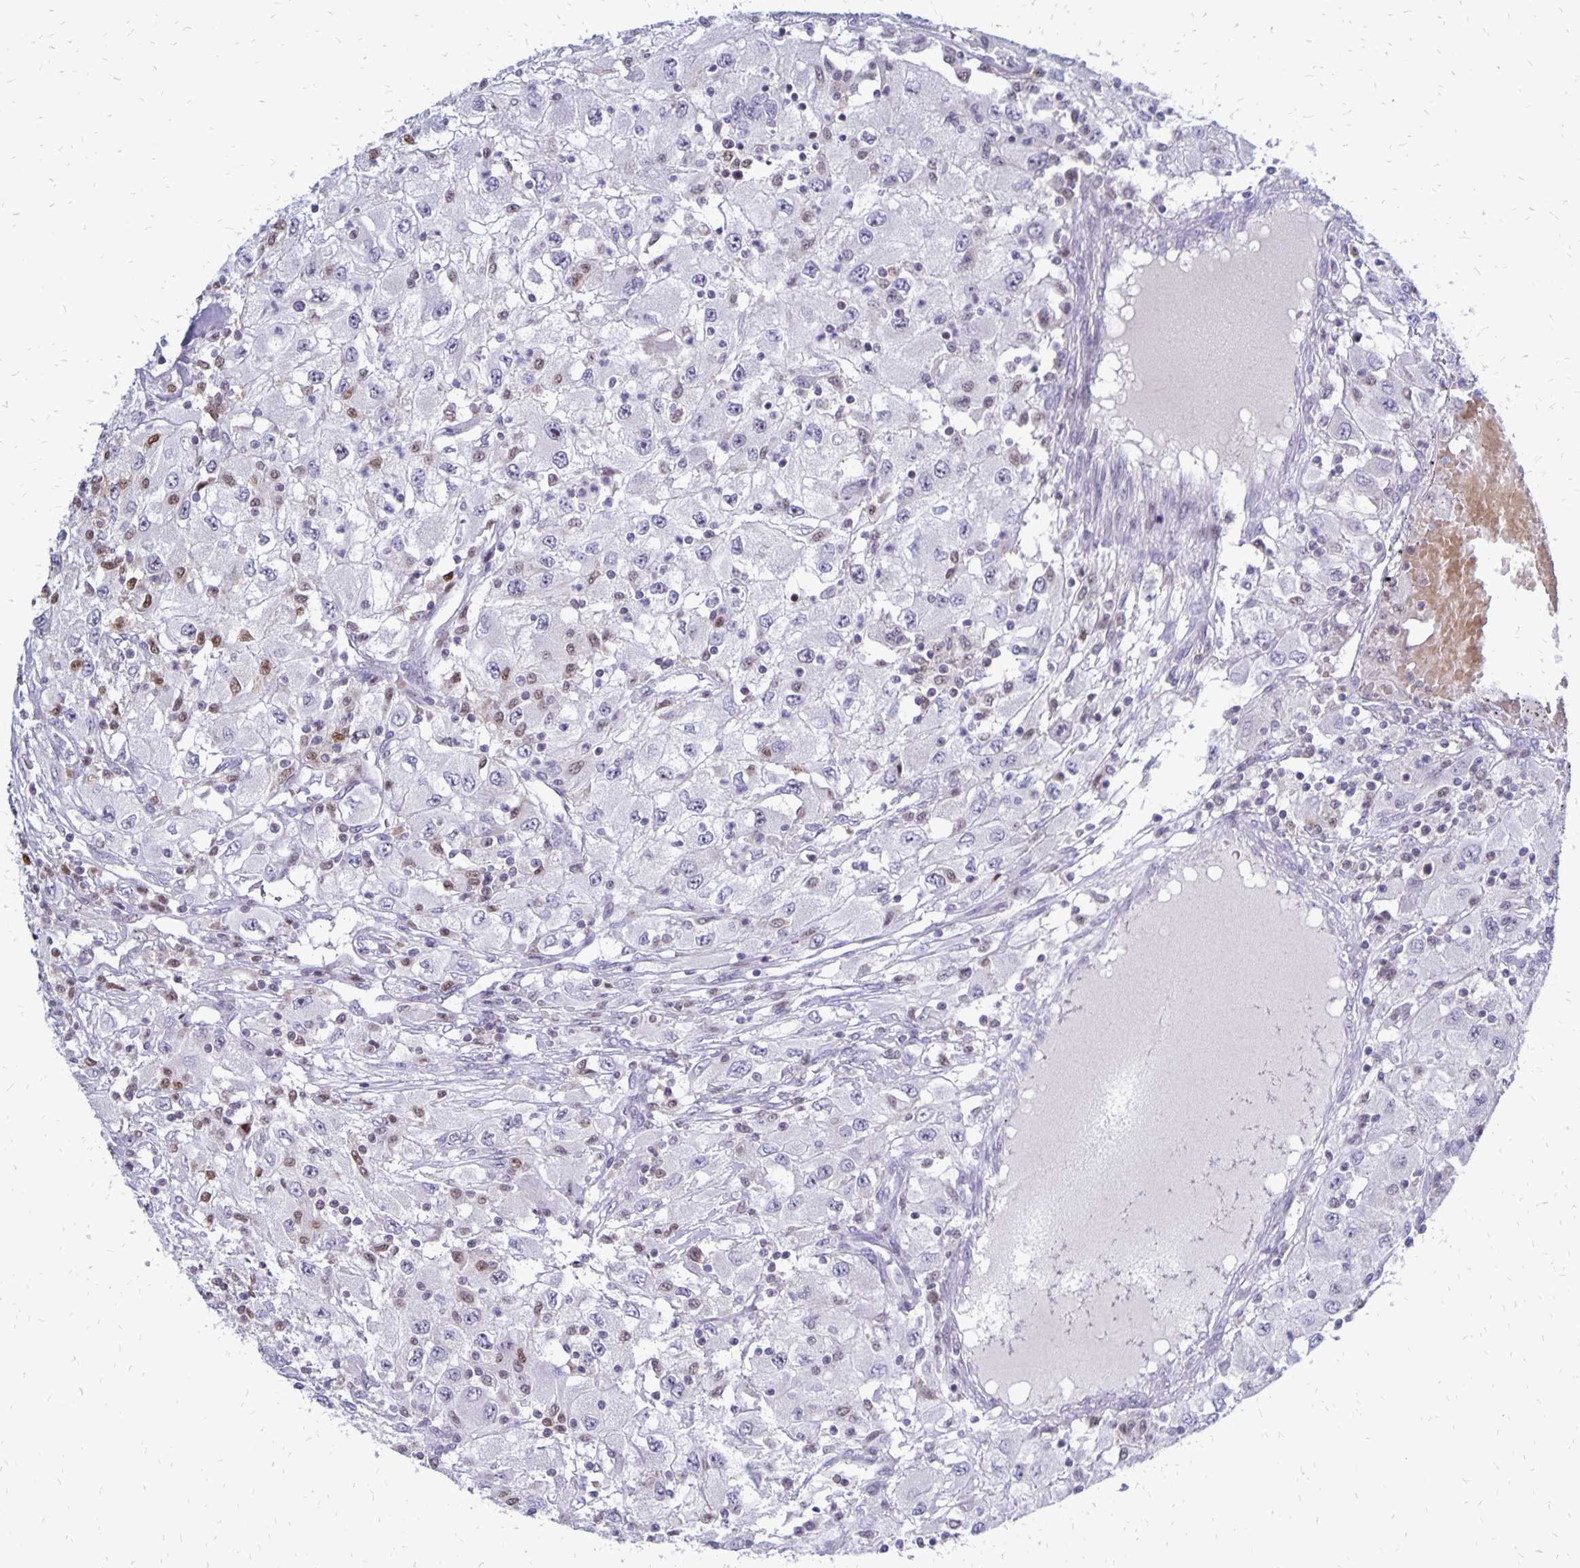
{"staining": {"intensity": "negative", "quantity": "none", "location": "none"}, "tissue": "renal cancer", "cell_type": "Tumor cells", "image_type": "cancer", "snomed": [{"axis": "morphology", "description": "Adenocarcinoma, NOS"}, {"axis": "topography", "description": "Kidney"}], "caption": "This is an immunohistochemistry histopathology image of adenocarcinoma (renal). There is no positivity in tumor cells.", "gene": "DCK", "patient": {"sex": "female", "age": 67}}